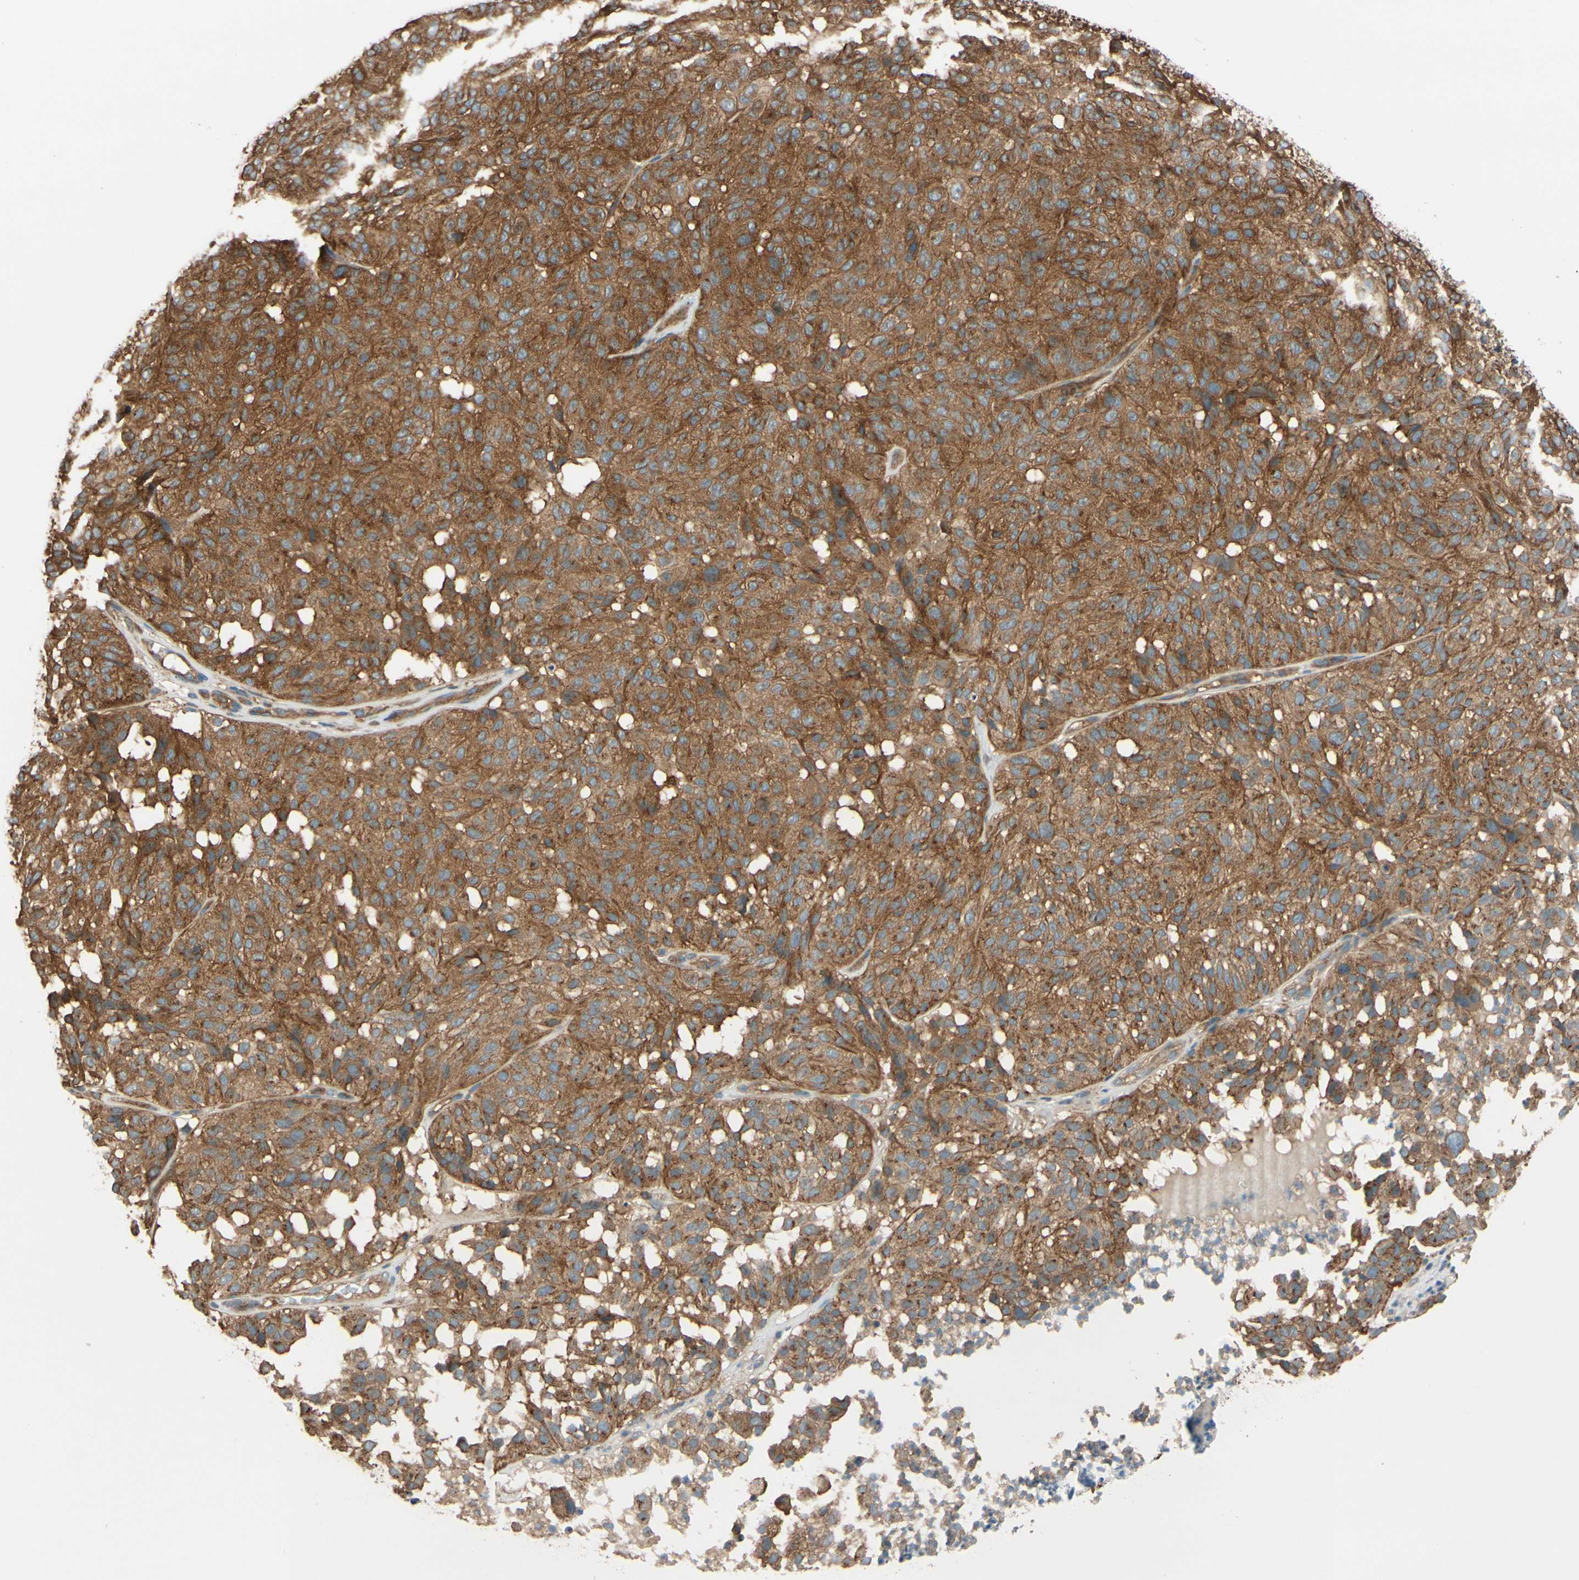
{"staining": {"intensity": "moderate", "quantity": ">75%", "location": "cytoplasmic/membranous"}, "tissue": "melanoma", "cell_type": "Tumor cells", "image_type": "cancer", "snomed": [{"axis": "morphology", "description": "Malignant melanoma, NOS"}, {"axis": "topography", "description": "Skin"}], "caption": "Tumor cells demonstrate medium levels of moderate cytoplasmic/membranous expression in approximately >75% of cells in human malignant melanoma.", "gene": "EPS15", "patient": {"sex": "female", "age": 46}}